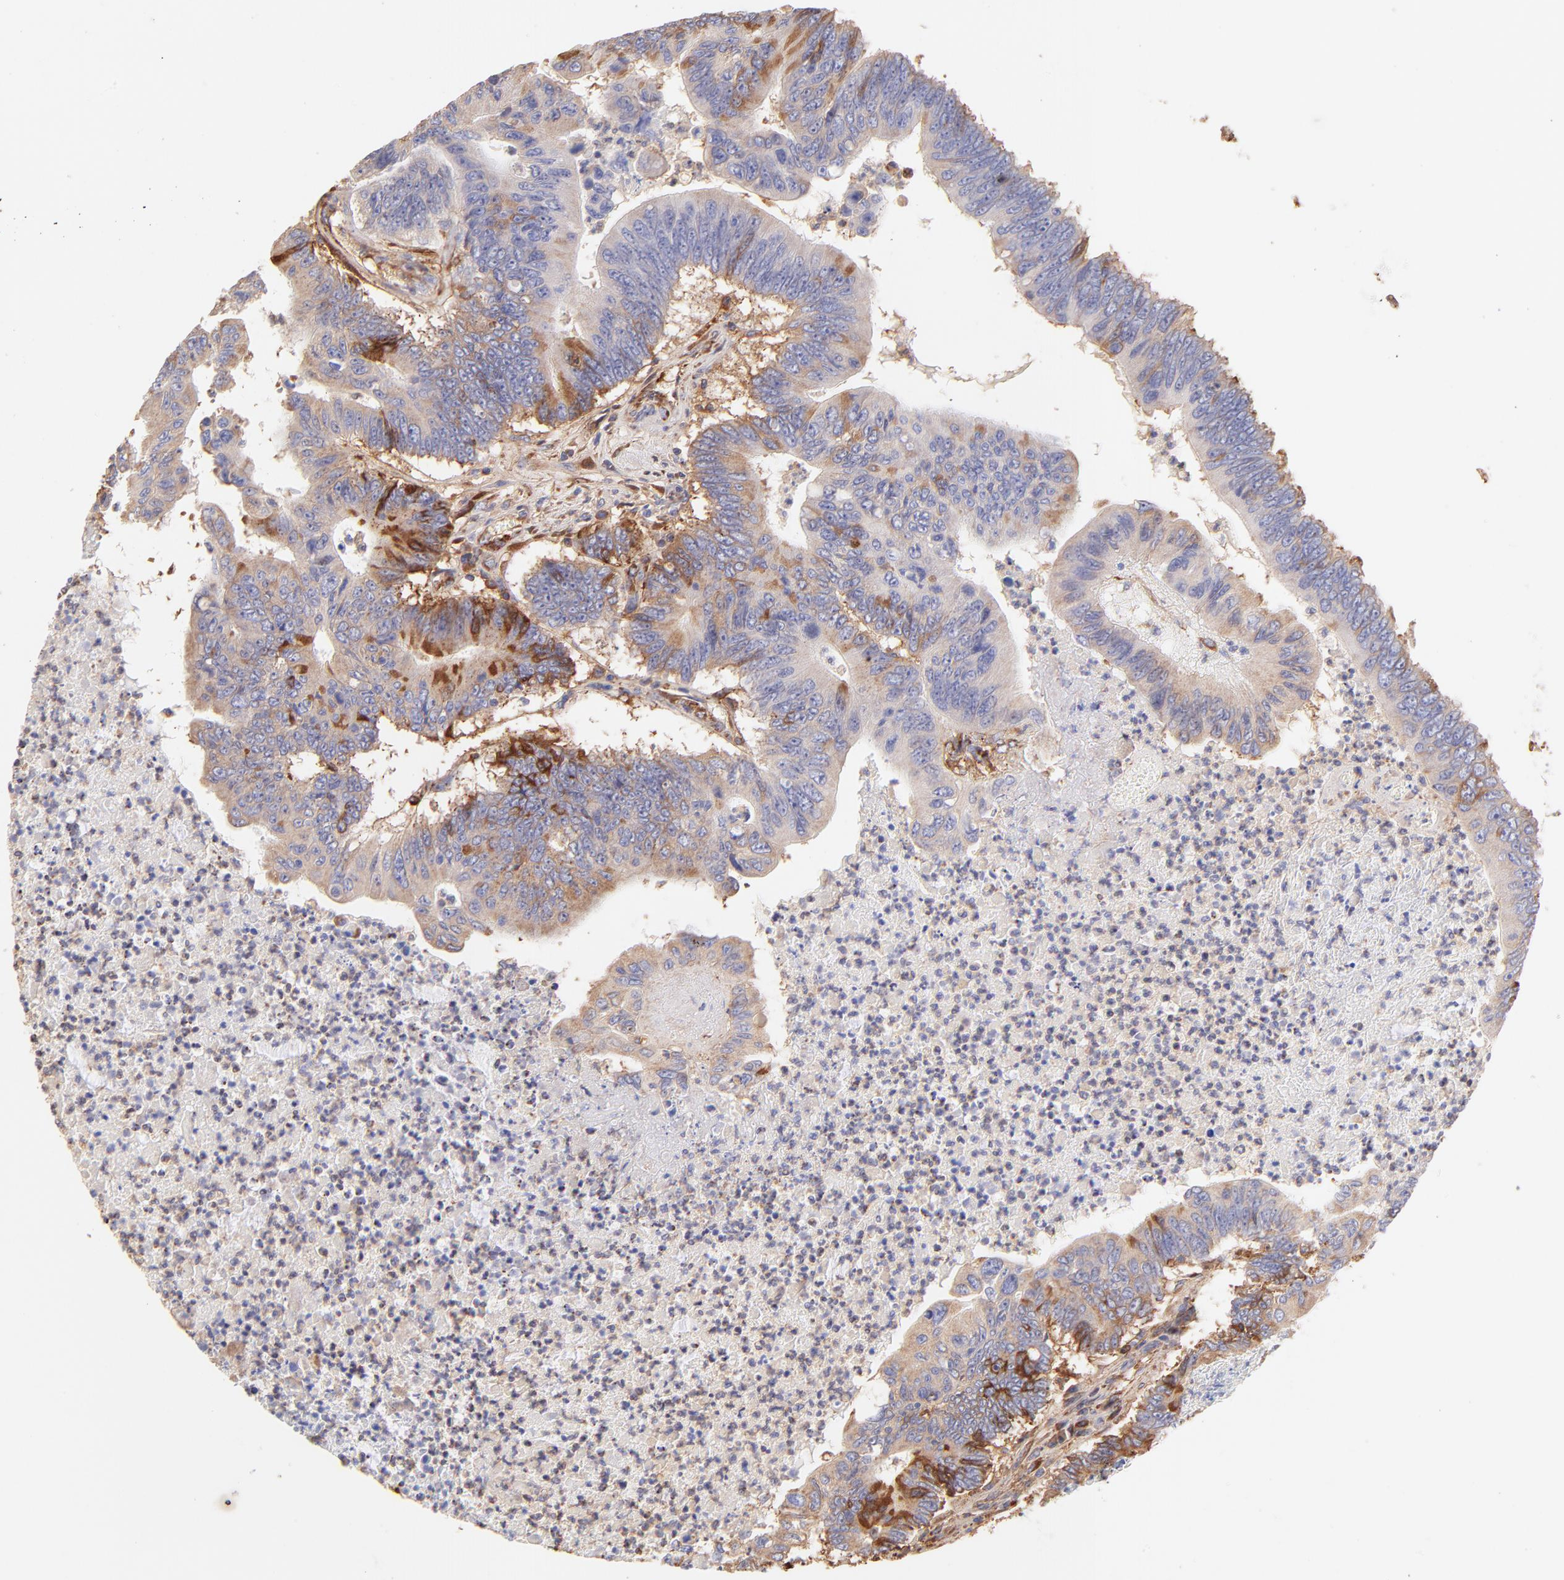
{"staining": {"intensity": "moderate", "quantity": ">75%", "location": "cytoplasmic/membranous"}, "tissue": "colorectal cancer", "cell_type": "Tumor cells", "image_type": "cancer", "snomed": [{"axis": "morphology", "description": "Adenocarcinoma, NOS"}, {"axis": "topography", "description": "Colon"}], "caption": "A photomicrograph of human colorectal adenocarcinoma stained for a protein exhibits moderate cytoplasmic/membranous brown staining in tumor cells.", "gene": "BGN", "patient": {"sex": "male", "age": 65}}